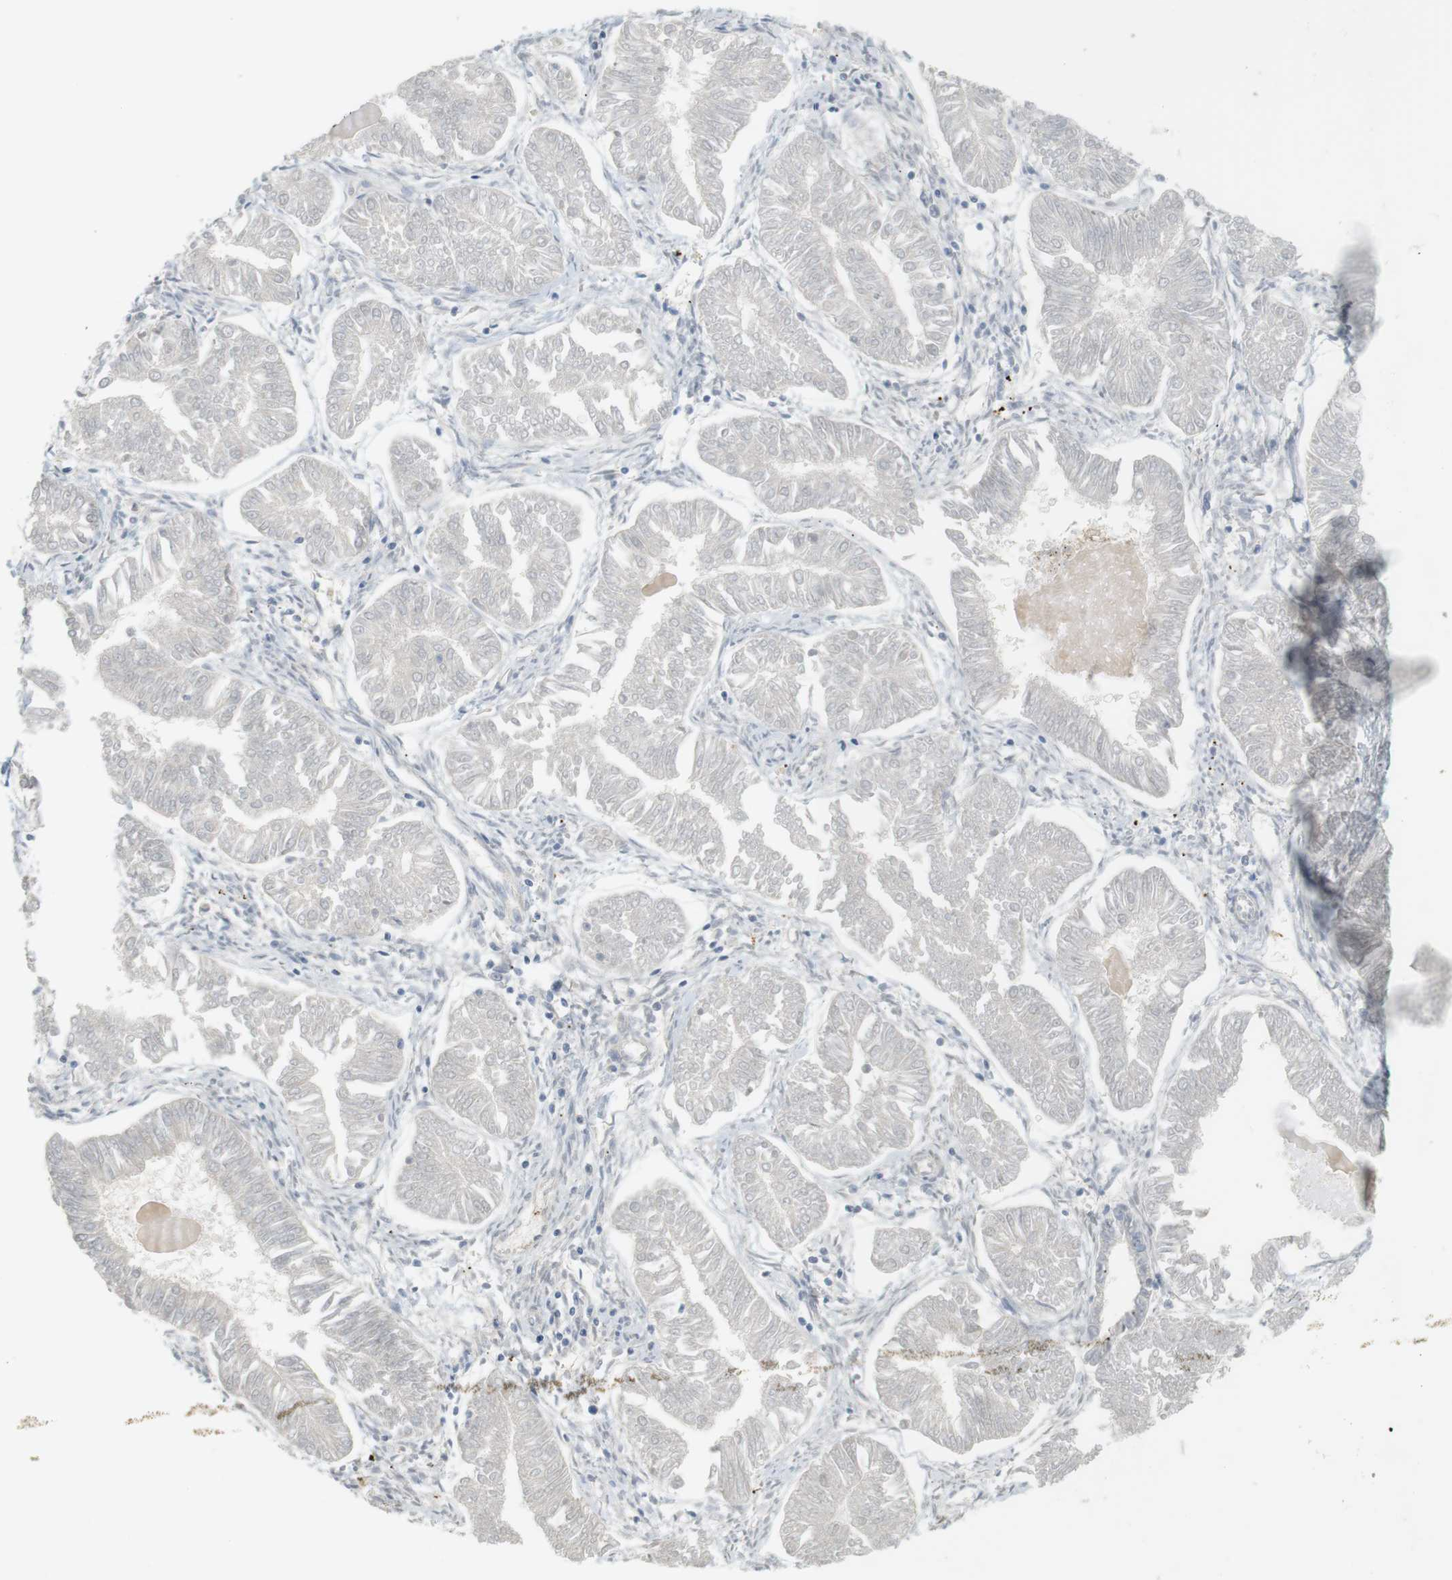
{"staining": {"intensity": "negative", "quantity": "none", "location": "none"}, "tissue": "endometrial cancer", "cell_type": "Tumor cells", "image_type": "cancer", "snomed": [{"axis": "morphology", "description": "Adenocarcinoma, NOS"}, {"axis": "topography", "description": "Endometrium"}], "caption": "Tumor cells are negative for brown protein staining in endometrial adenocarcinoma.", "gene": "PDE3A", "patient": {"sex": "female", "age": 53}}